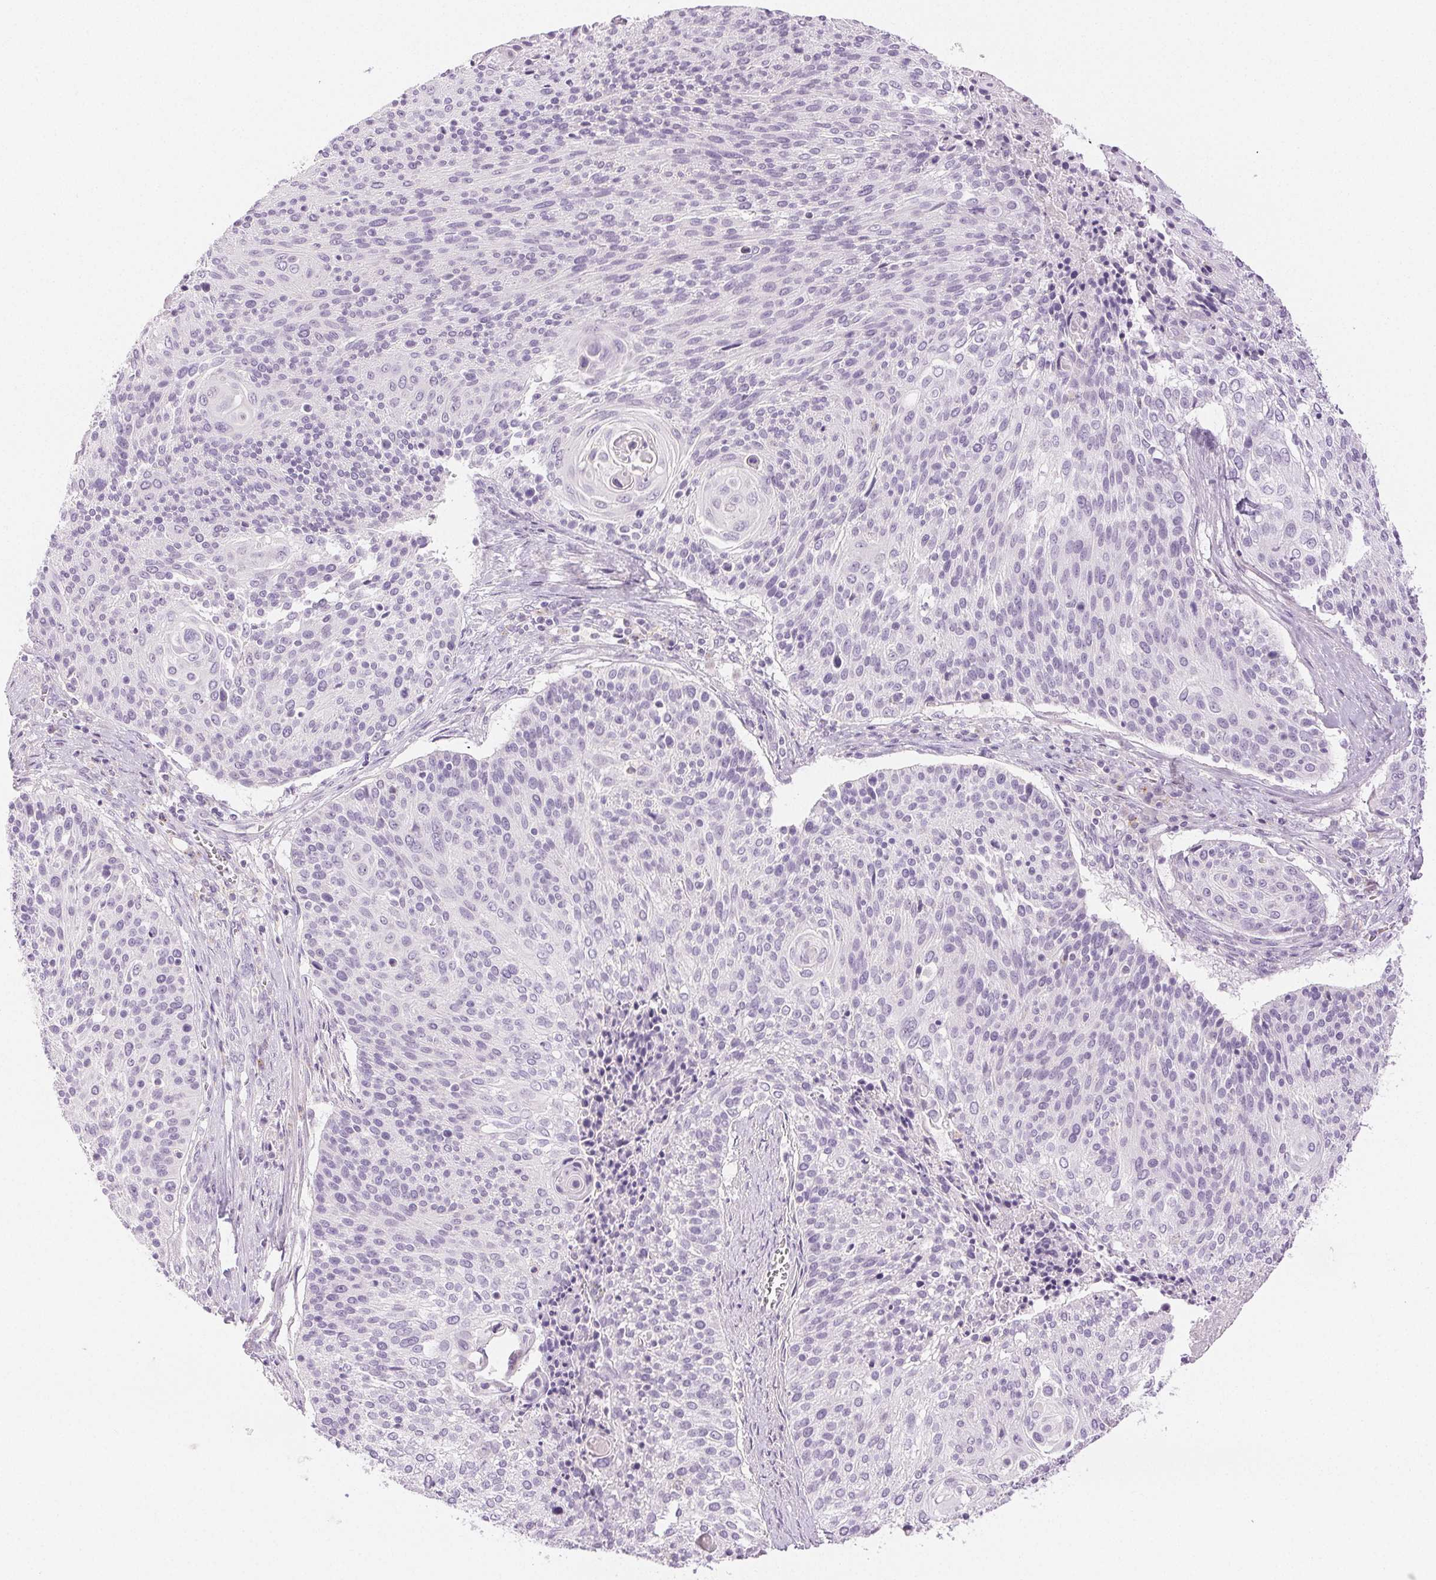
{"staining": {"intensity": "negative", "quantity": "none", "location": "none"}, "tissue": "cervical cancer", "cell_type": "Tumor cells", "image_type": "cancer", "snomed": [{"axis": "morphology", "description": "Squamous cell carcinoma, NOS"}, {"axis": "topography", "description": "Cervix"}], "caption": "Tumor cells show no significant staining in cervical squamous cell carcinoma.", "gene": "SLC5A2", "patient": {"sex": "female", "age": 31}}